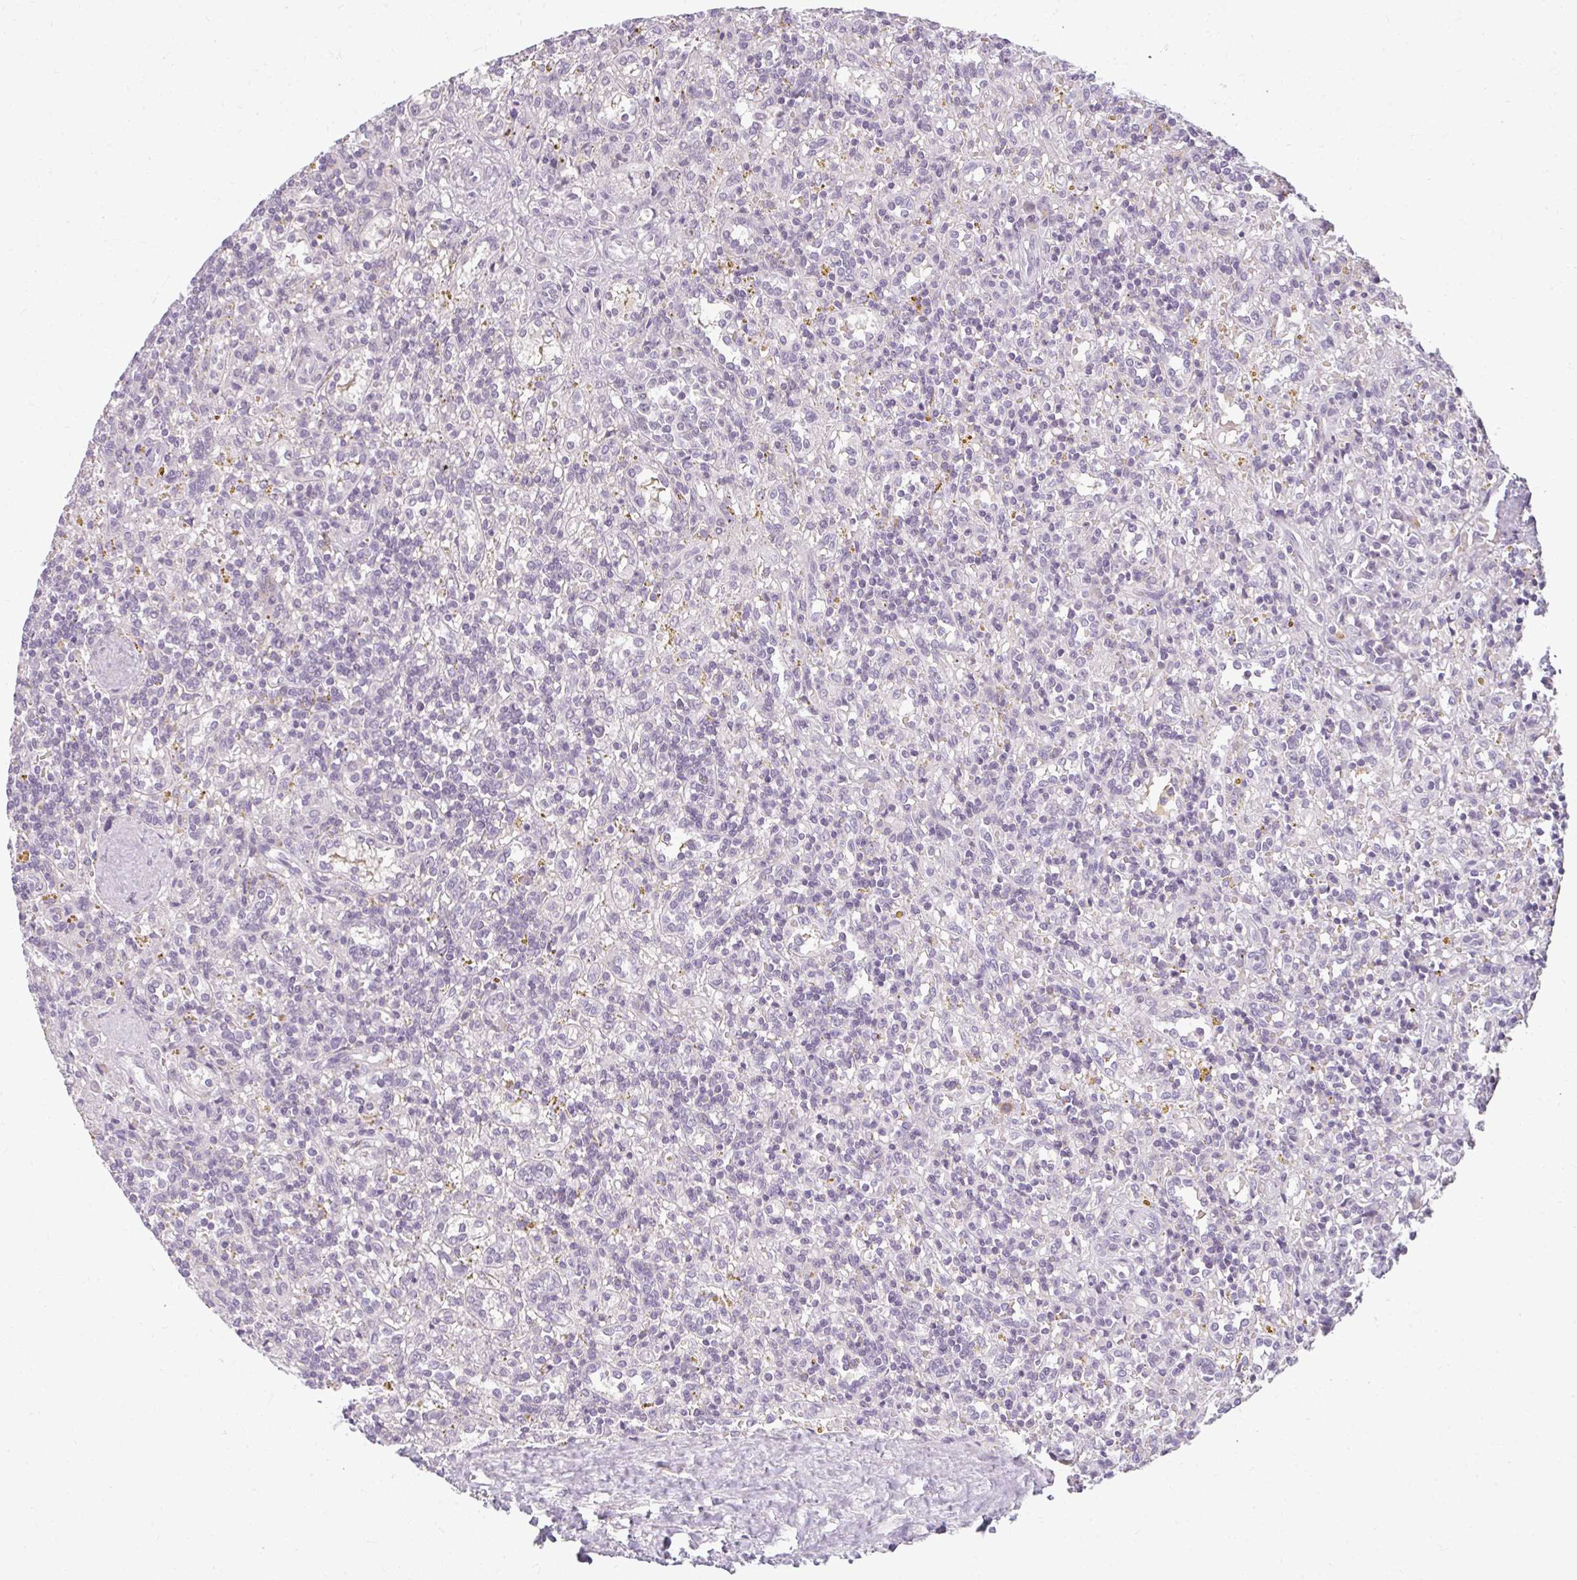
{"staining": {"intensity": "negative", "quantity": "none", "location": "none"}, "tissue": "lymphoma", "cell_type": "Tumor cells", "image_type": "cancer", "snomed": [{"axis": "morphology", "description": "Malignant lymphoma, non-Hodgkin's type, Low grade"}, {"axis": "topography", "description": "Spleen"}], "caption": "Micrograph shows no protein staining in tumor cells of lymphoma tissue.", "gene": "ZFYVE26", "patient": {"sex": "male", "age": 67}}